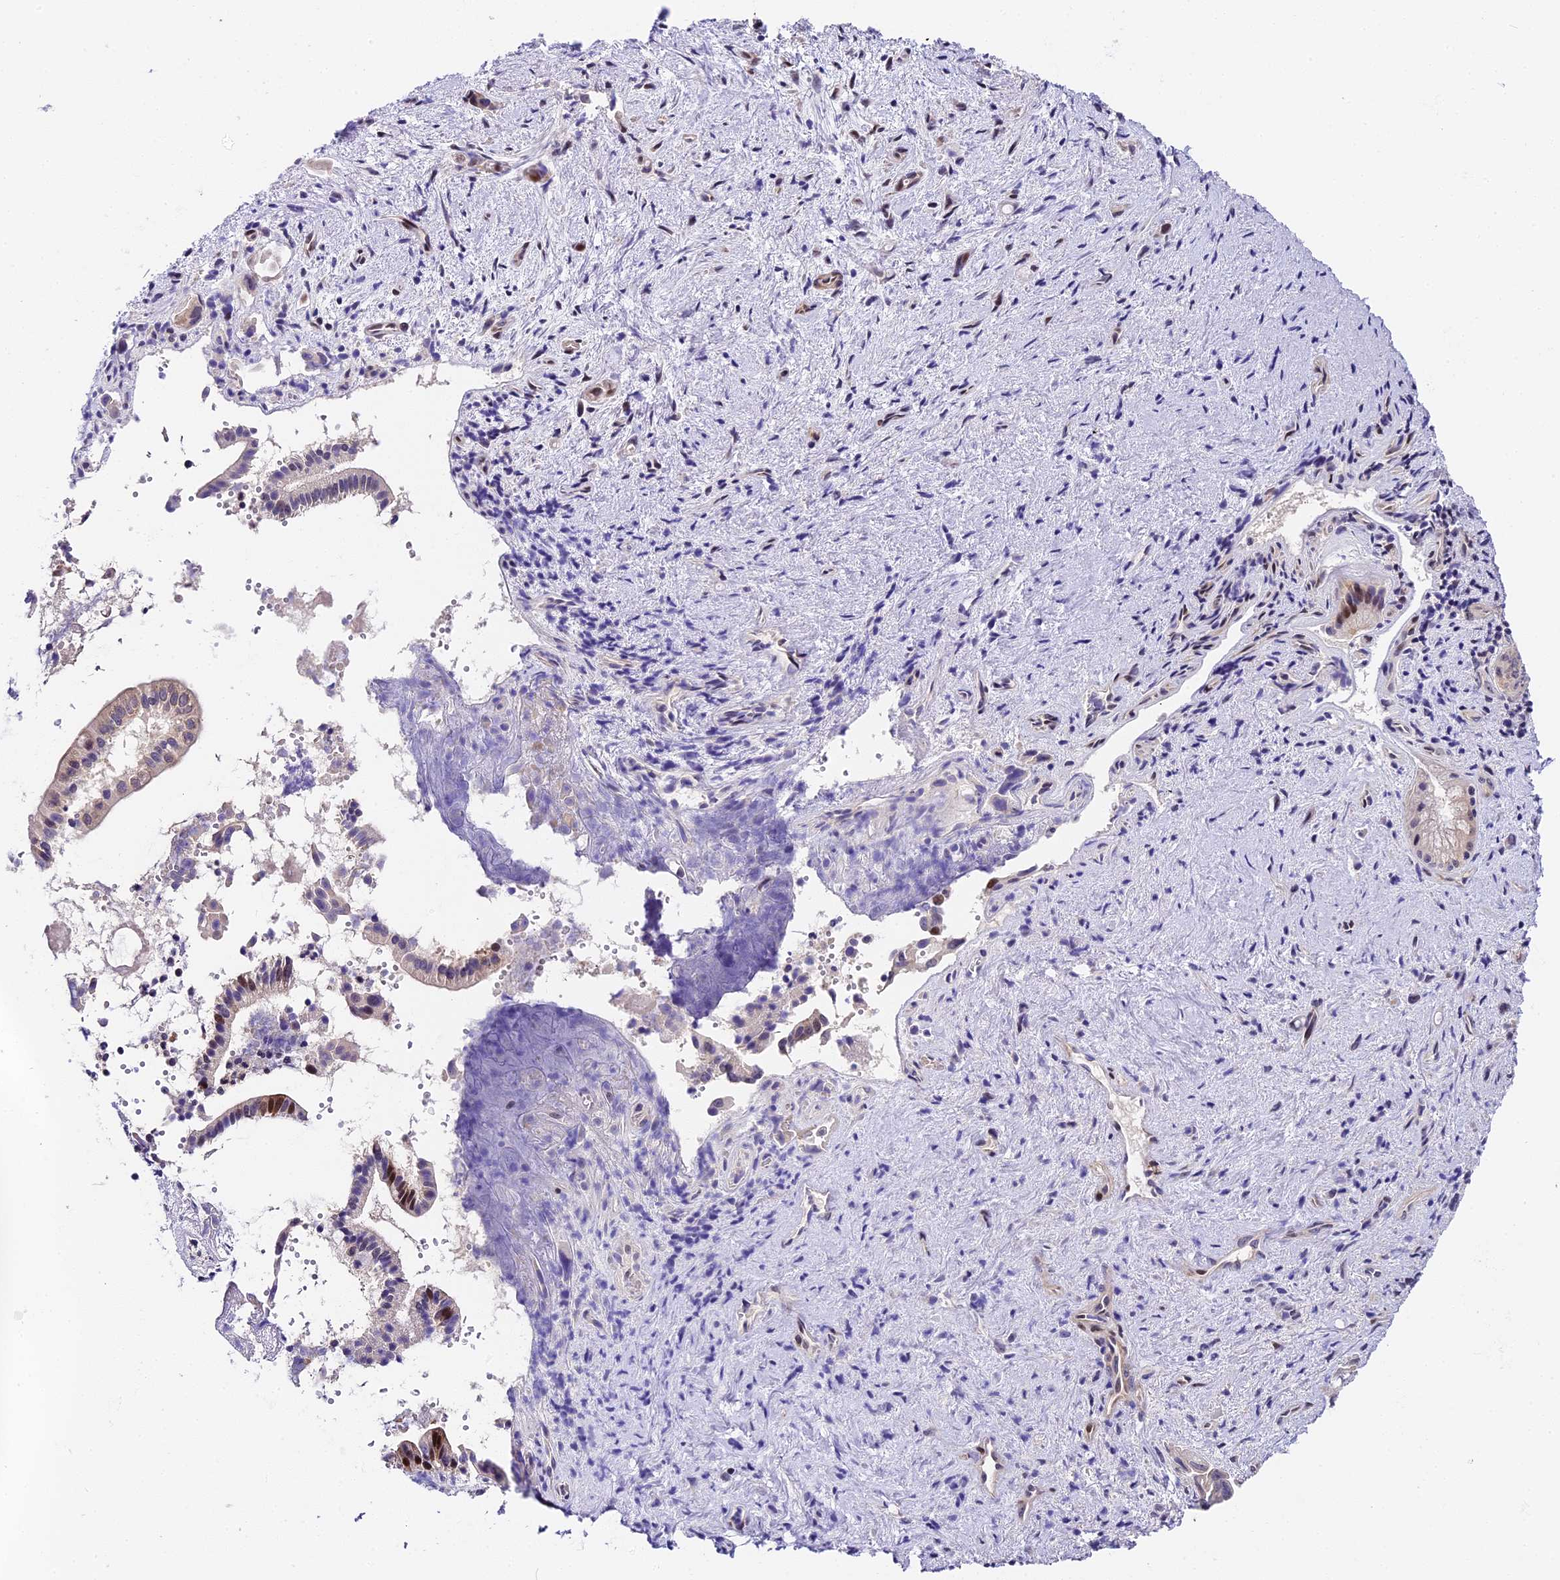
{"staining": {"intensity": "moderate", "quantity": "25%-75%", "location": "cytoplasmic/membranous,nuclear"}, "tissue": "pancreatic cancer", "cell_type": "Tumor cells", "image_type": "cancer", "snomed": [{"axis": "morphology", "description": "Adenocarcinoma, NOS"}, {"axis": "topography", "description": "Pancreas"}], "caption": "IHC (DAB (3,3'-diaminobenzidine)) staining of pancreatic cancer (adenocarcinoma) shows moderate cytoplasmic/membranous and nuclear protein staining in about 25%-75% of tumor cells.", "gene": "MIDN", "patient": {"sex": "female", "age": 77}}